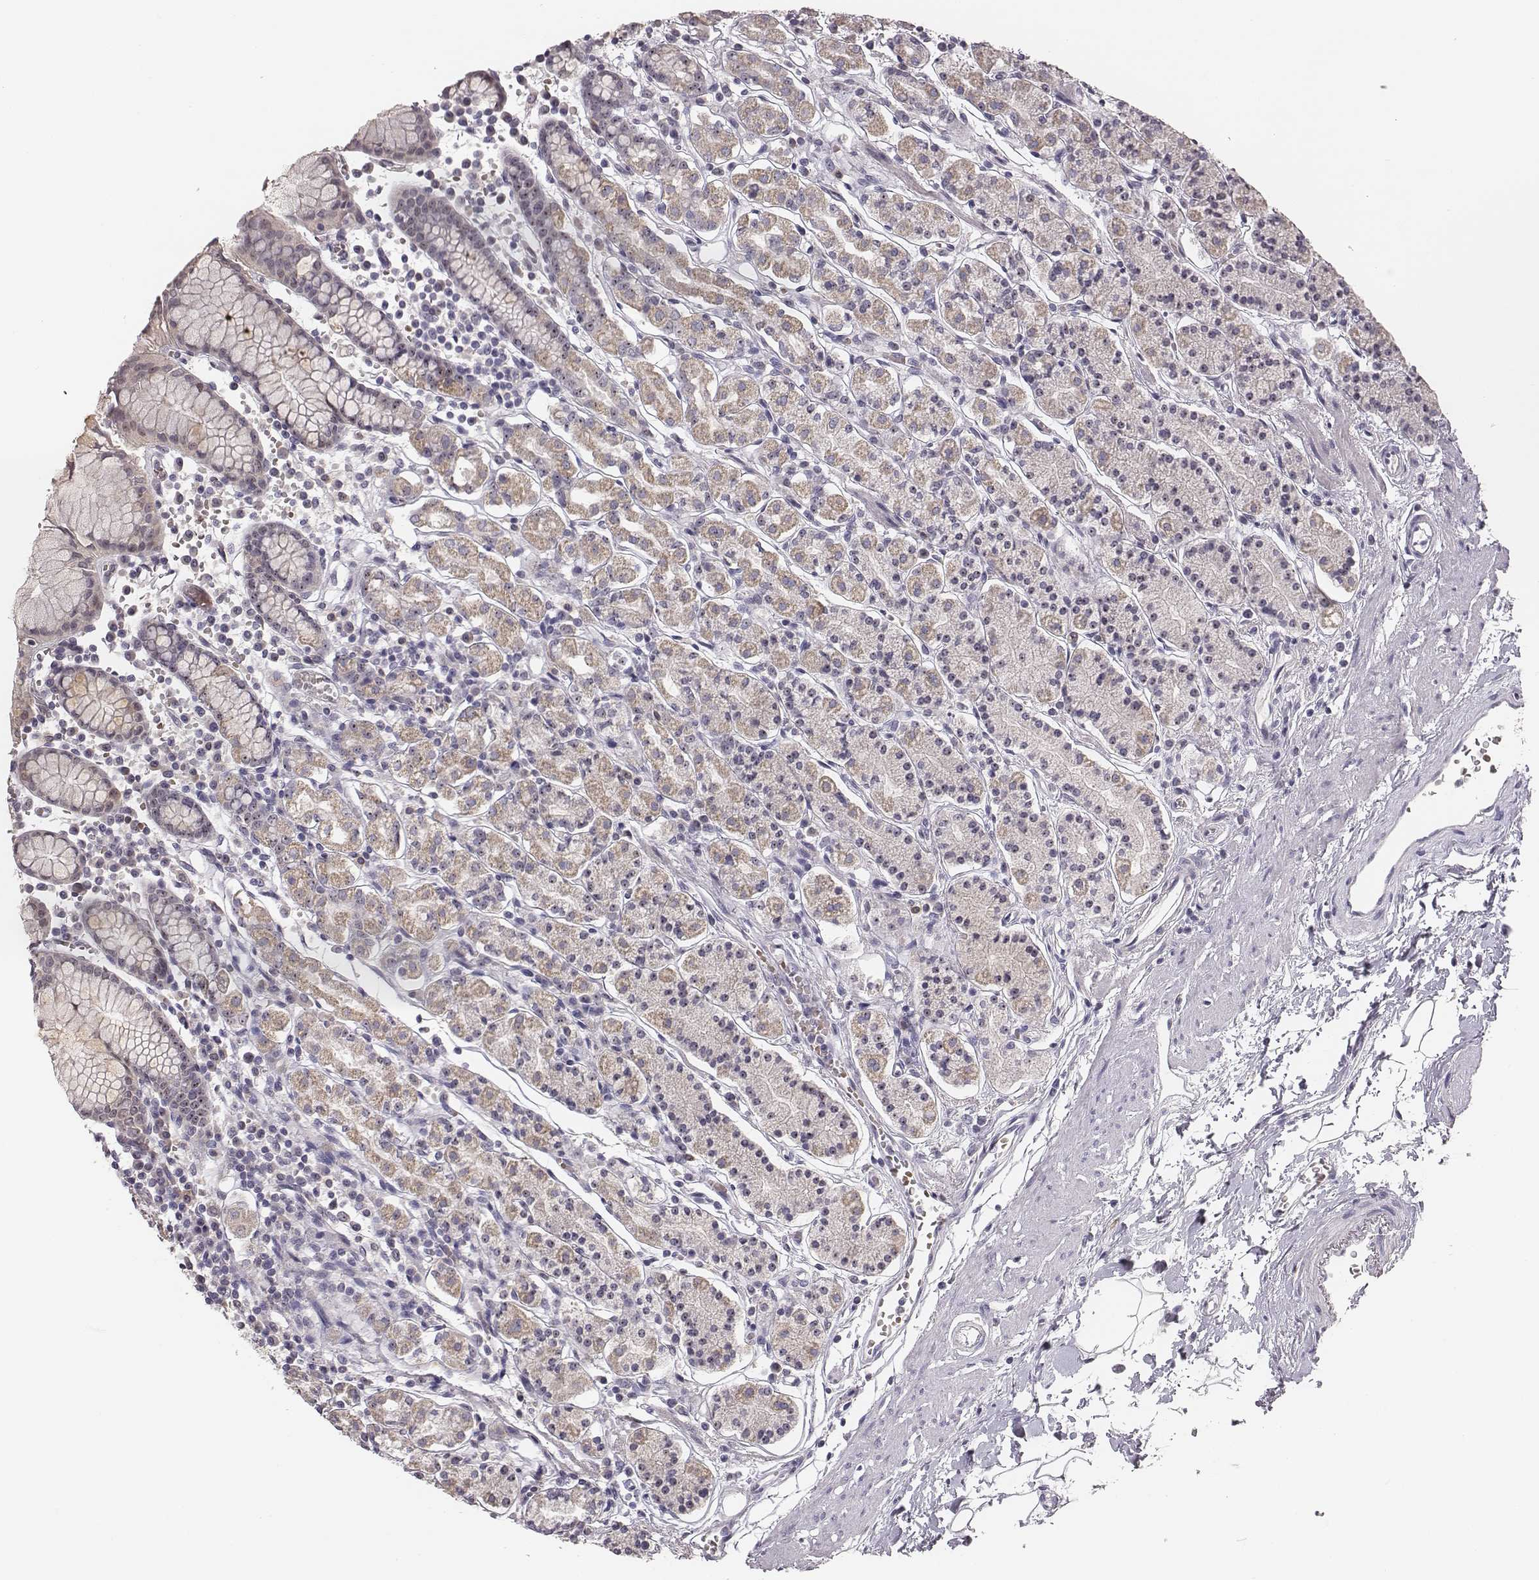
{"staining": {"intensity": "moderate", "quantity": "25%-75%", "location": "nuclear"}, "tissue": "stomach", "cell_type": "Glandular cells", "image_type": "normal", "snomed": [{"axis": "morphology", "description": "Normal tissue, NOS"}, {"axis": "topography", "description": "Stomach, upper"}, {"axis": "topography", "description": "Stomach"}], "caption": "Protein analysis of unremarkable stomach demonstrates moderate nuclear positivity in about 25%-75% of glandular cells. (IHC, brightfield microscopy, high magnification).", "gene": "NIFK", "patient": {"sex": "male", "age": 62}}